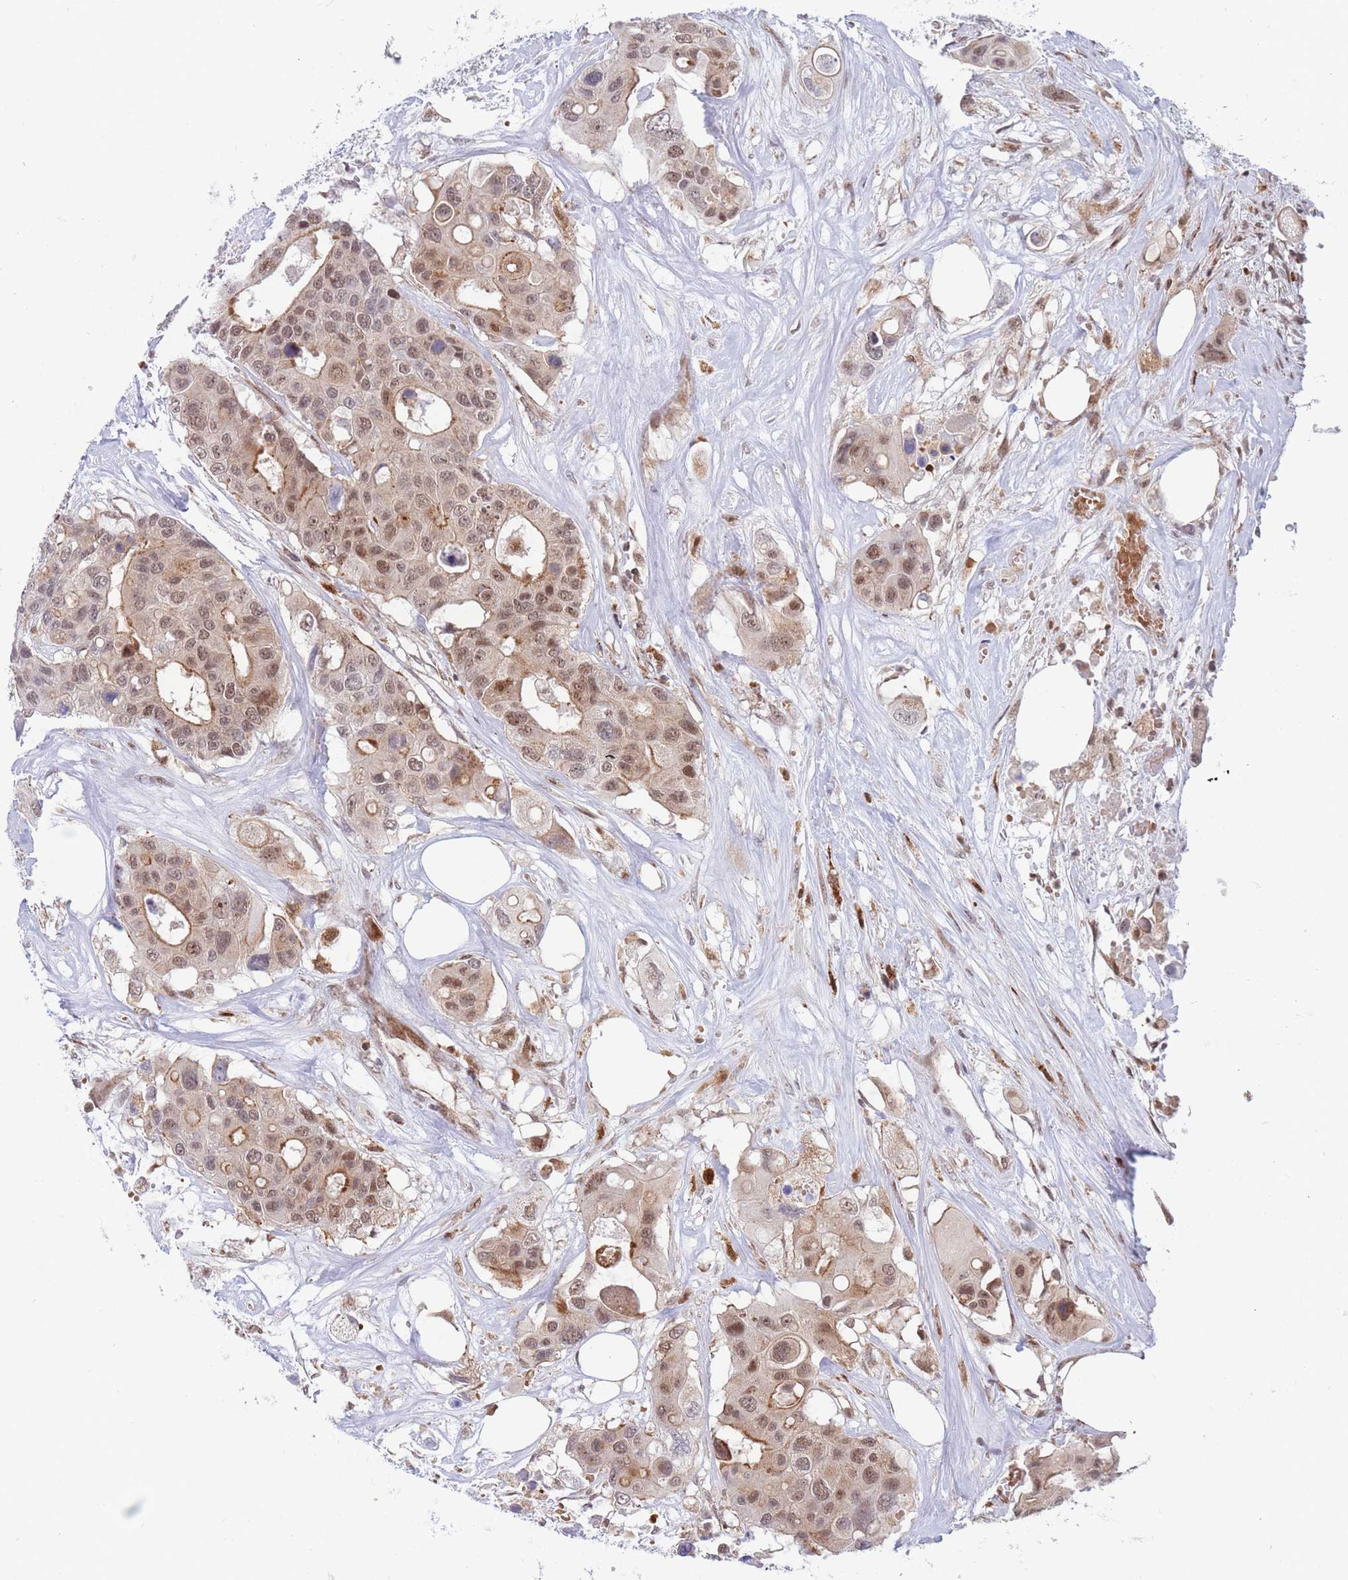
{"staining": {"intensity": "moderate", "quantity": ">75%", "location": "cytoplasmic/membranous,nuclear"}, "tissue": "colorectal cancer", "cell_type": "Tumor cells", "image_type": "cancer", "snomed": [{"axis": "morphology", "description": "Adenocarcinoma, NOS"}, {"axis": "topography", "description": "Colon"}], "caption": "Brown immunohistochemical staining in colorectal cancer (adenocarcinoma) demonstrates moderate cytoplasmic/membranous and nuclear expression in about >75% of tumor cells.", "gene": "BOD1L1", "patient": {"sex": "male", "age": 77}}